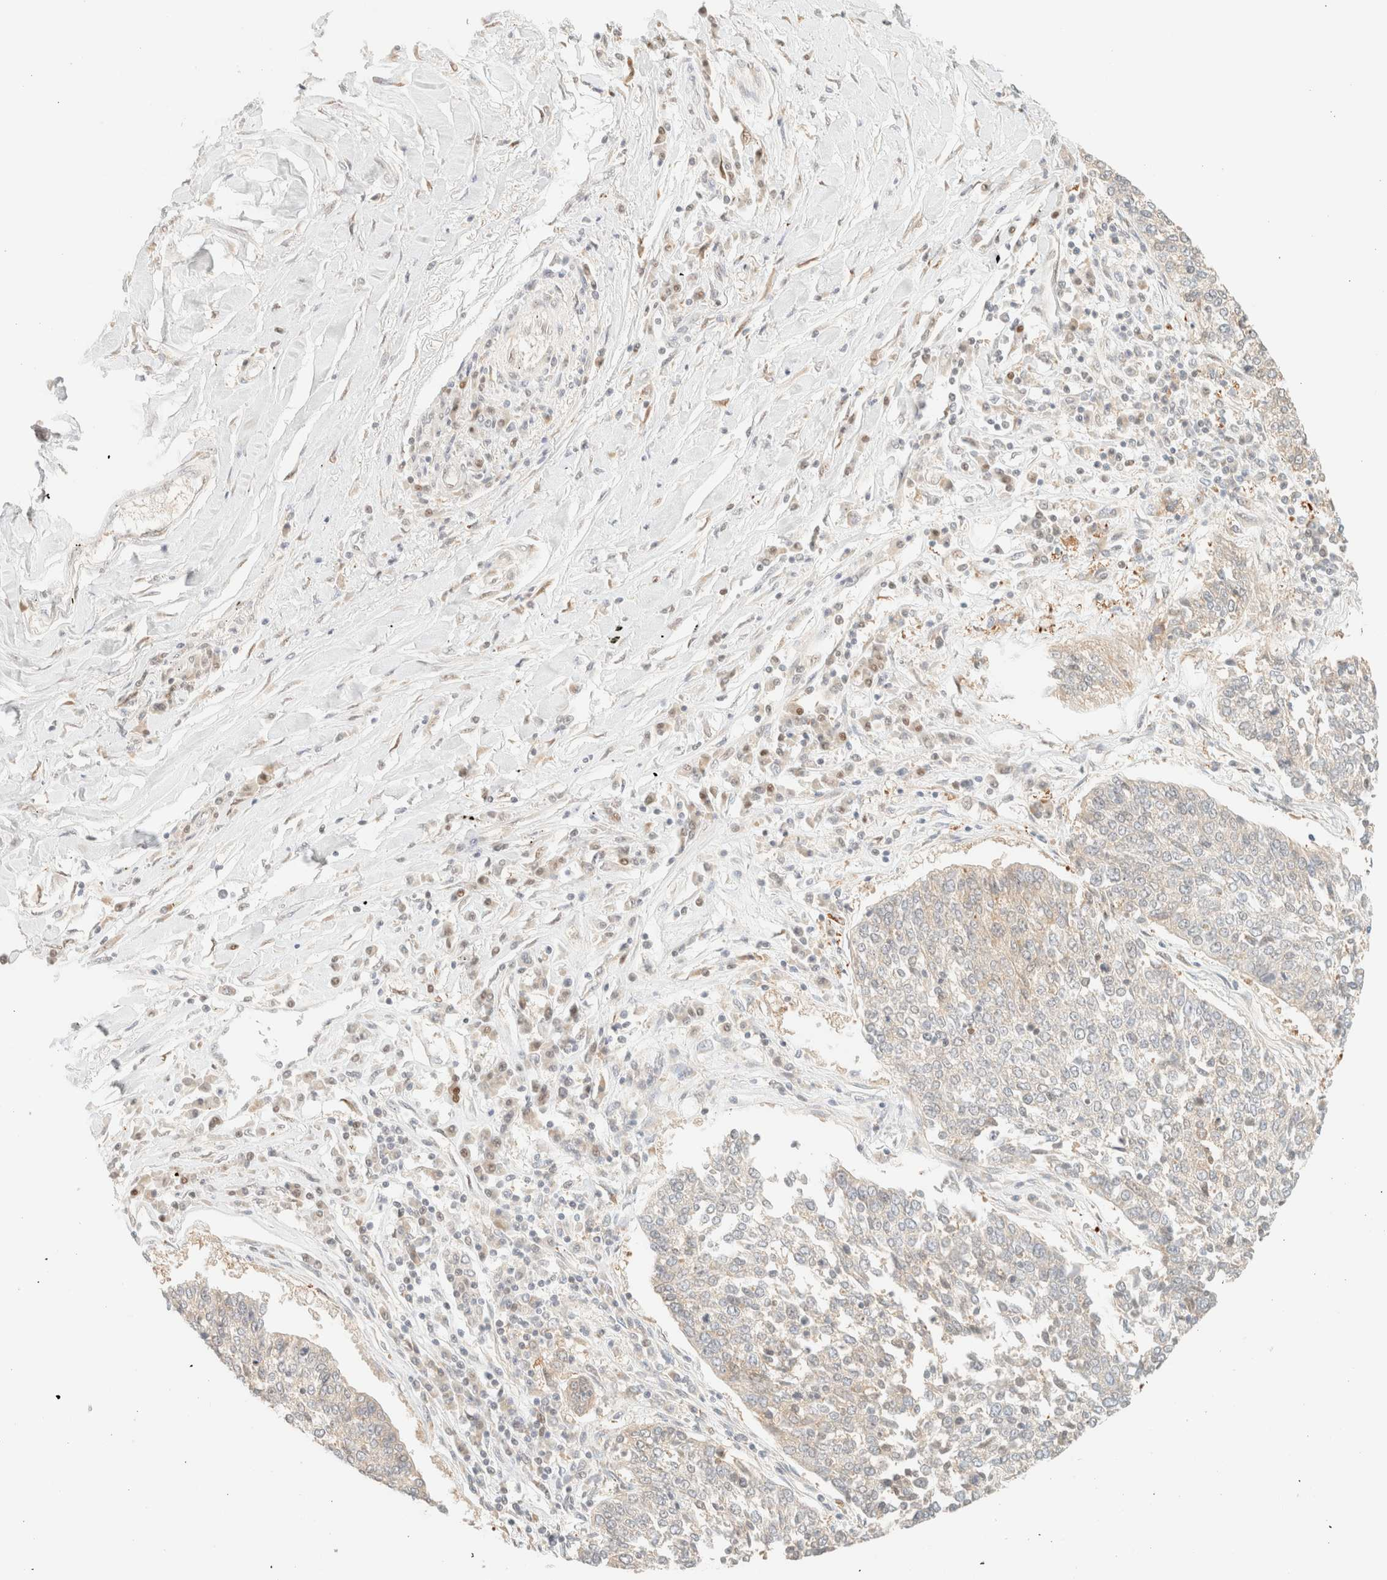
{"staining": {"intensity": "negative", "quantity": "none", "location": "none"}, "tissue": "lung cancer", "cell_type": "Tumor cells", "image_type": "cancer", "snomed": [{"axis": "morphology", "description": "Normal tissue, NOS"}, {"axis": "morphology", "description": "Squamous cell carcinoma, NOS"}, {"axis": "topography", "description": "Cartilage tissue"}, {"axis": "topography", "description": "Bronchus"}, {"axis": "topography", "description": "Lung"}, {"axis": "topography", "description": "Peripheral nerve tissue"}], "caption": "IHC of human lung squamous cell carcinoma demonstrates no positivity in tumor cells. The staining was performed using DAB (3,3'-diaminobenzidine) to visualize the protein expression in brown, while the nuclei were stained in blue with hematoxylin (Magnification: 20x).", "gene": "TSR1", "patient": {"sex": "female", "age": 49}}